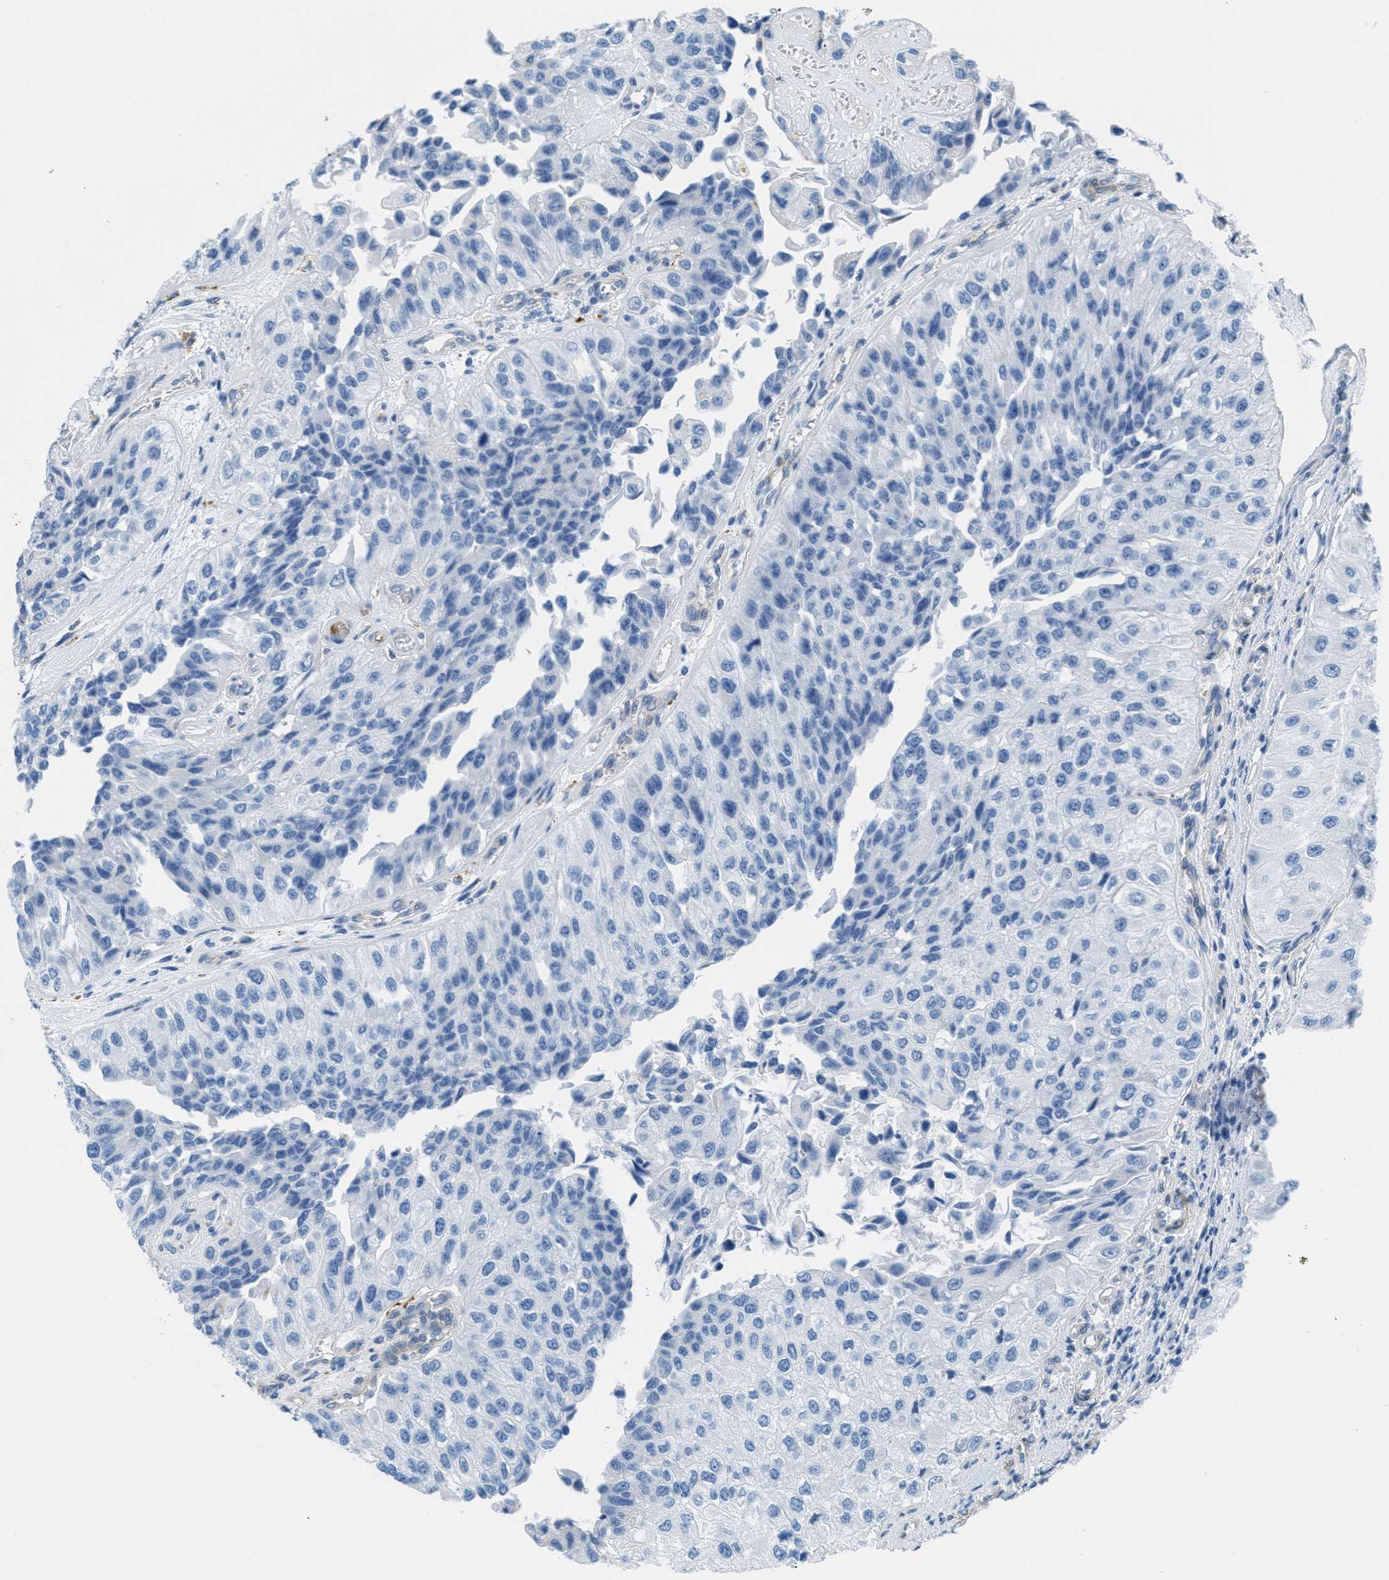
{"staining": {"intensity": "negative", "quantity": "none", "location": "none"}, "tissue": "urothelial cancer", "cell_type": "Tumor cells", "image_type": "cancer", "snomed": [{"axis": "morphology", "description": "Urothelial carcinoma, High grade"}, {"axis": "topography", "description": "Kidney"}, {"axis": "topography", "description": "Urinary bladder"}], "caption": "A histopathology image of human urothelial cancer is negative for staining in tumor cells.", "gene": "MAPRE2", "patient": {"sex": "male", "age": 77}}